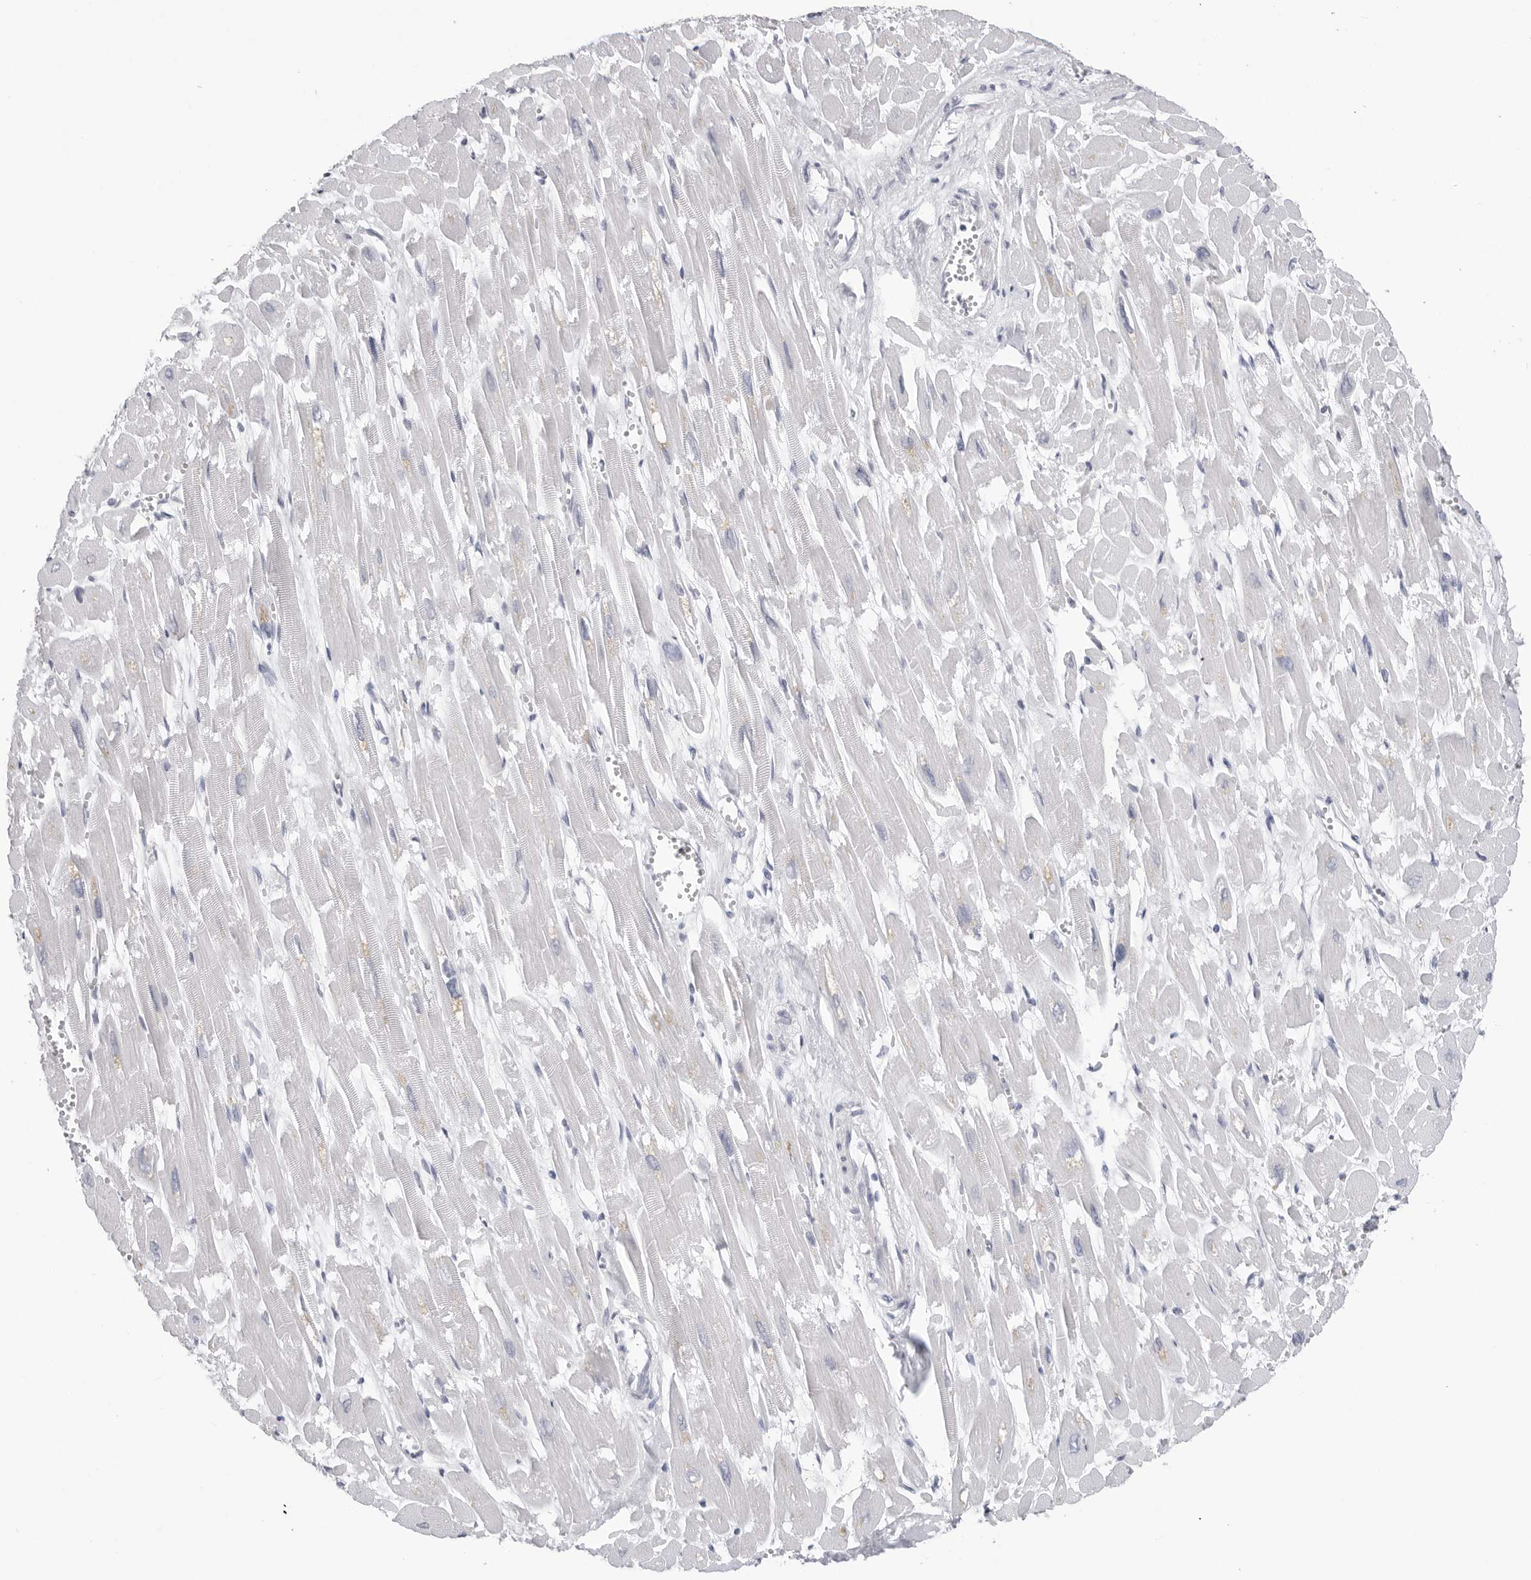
{"staining": {"intensity": "negative", "quantity": "none", "location": "none"}, "tissue": "heart muscle", "cell_type": "Cardiomyocytes", "image_type": "normal", "snomed": [{"axis": "morphology", "description": "Normal tissue, NOS"}, {"axis": "topography", "description": "Heart"}], "caption": "DAB immunohistochemical staining of unremarkable heart muscle shows no significant positivity in cardiomyocytes.", "gene": "PGA3", "patient": {"sex": "male", "age": 54}}